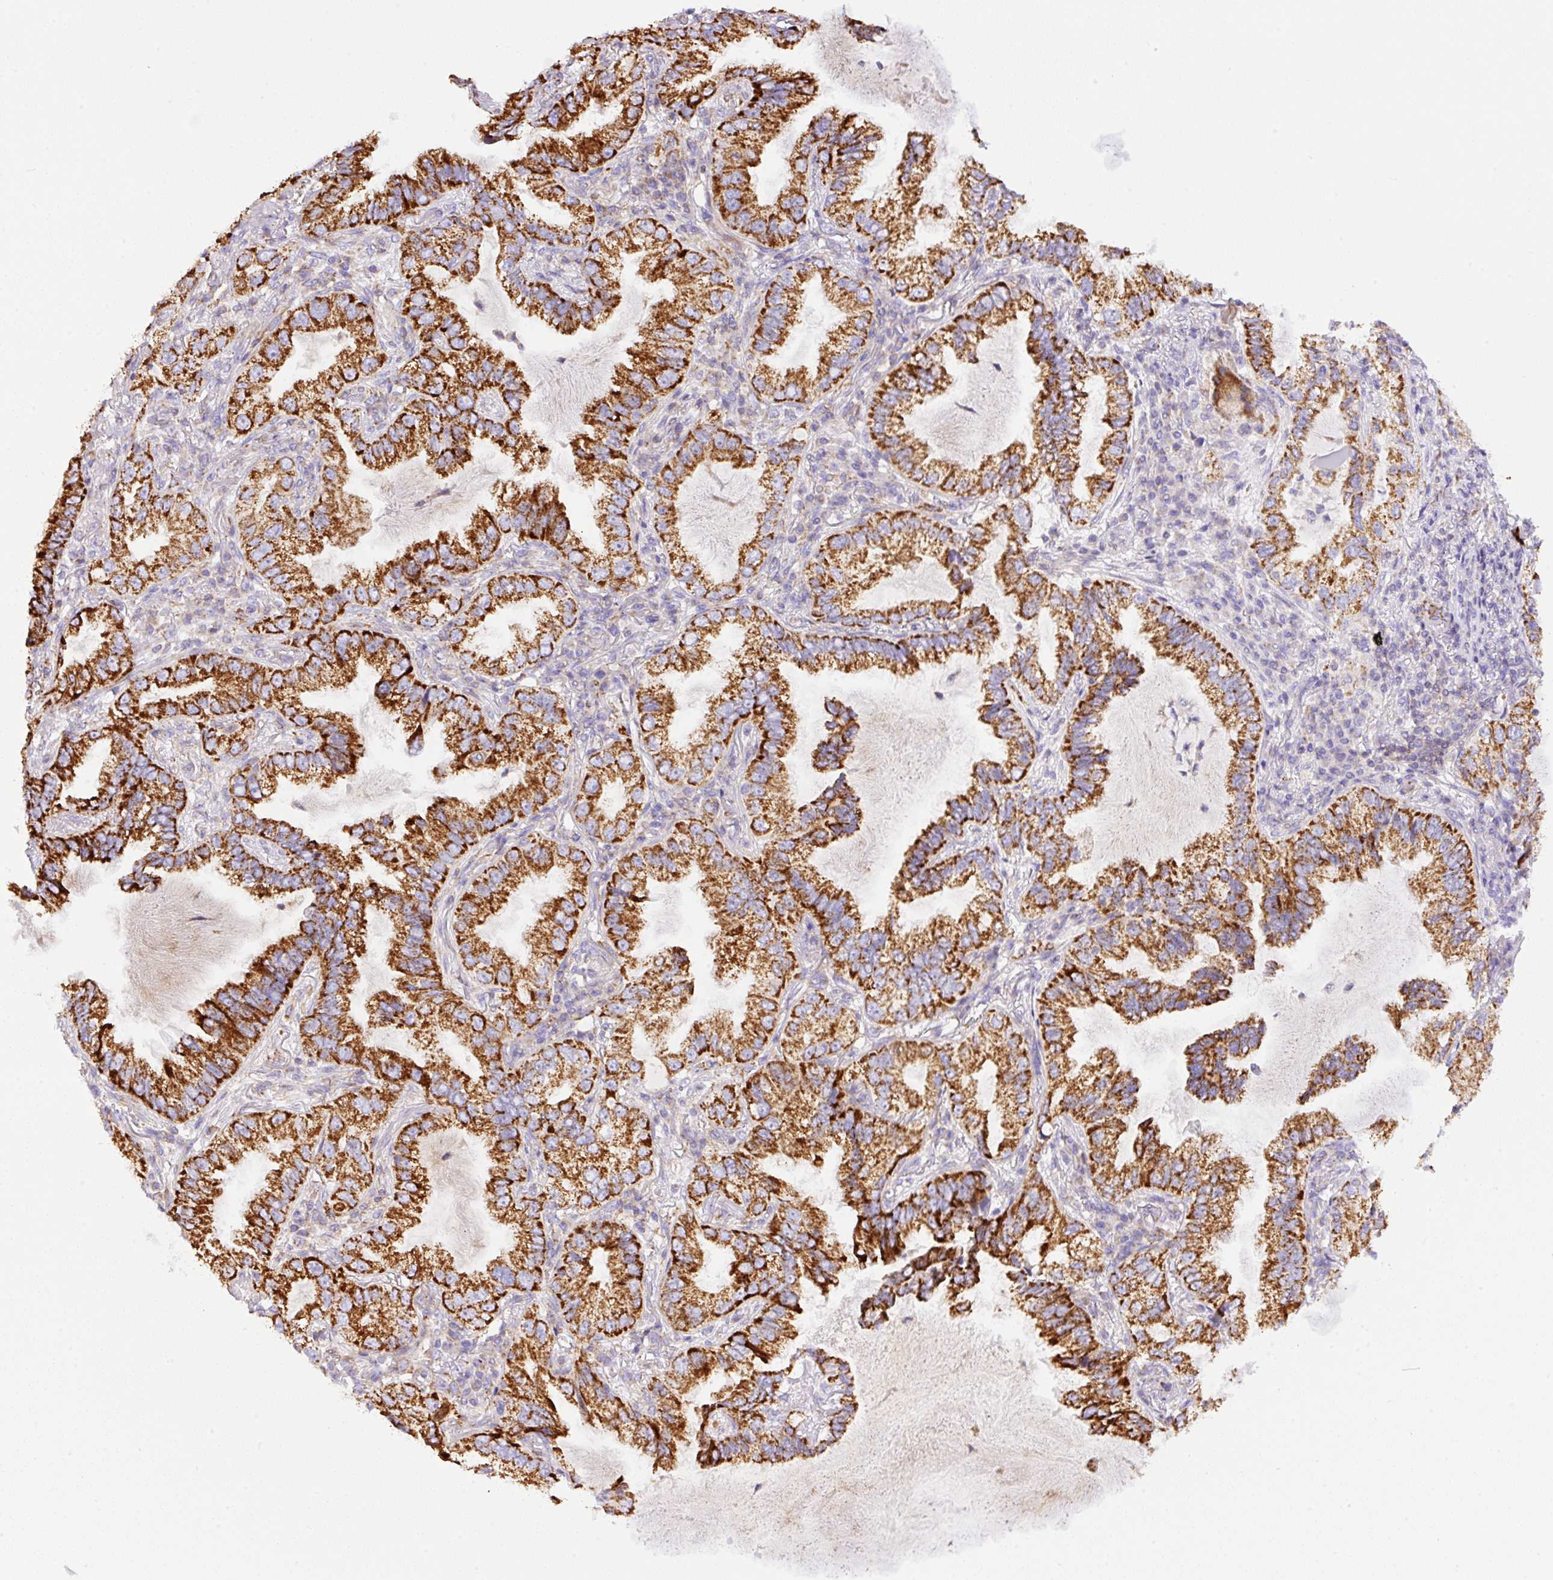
{"staining": {"intensity": "strong", "quantity": ">75%", "location": "cytoplasmic/membranous"}, "tissue": "lung cancer", "cell_type": "Tumor cells", "image_type": "cancer", "snomed": [{"axis": "morphology", "description": "Adenocarcinoma, NOS"}, {"axis": "topography", "description": "Lung"}], "caption": "A high amount of strong cytoplasmic/membranous positivity is seen in approximately >75% of tumor cells in adenocarcinoma (lung) tissue. (DAB (3,3'-diaminobenzidine) IHC, brown staining for protein, blue staining for nuclei).", "gene": "NF1", "patient": {"sex": "female", "age": 69}}